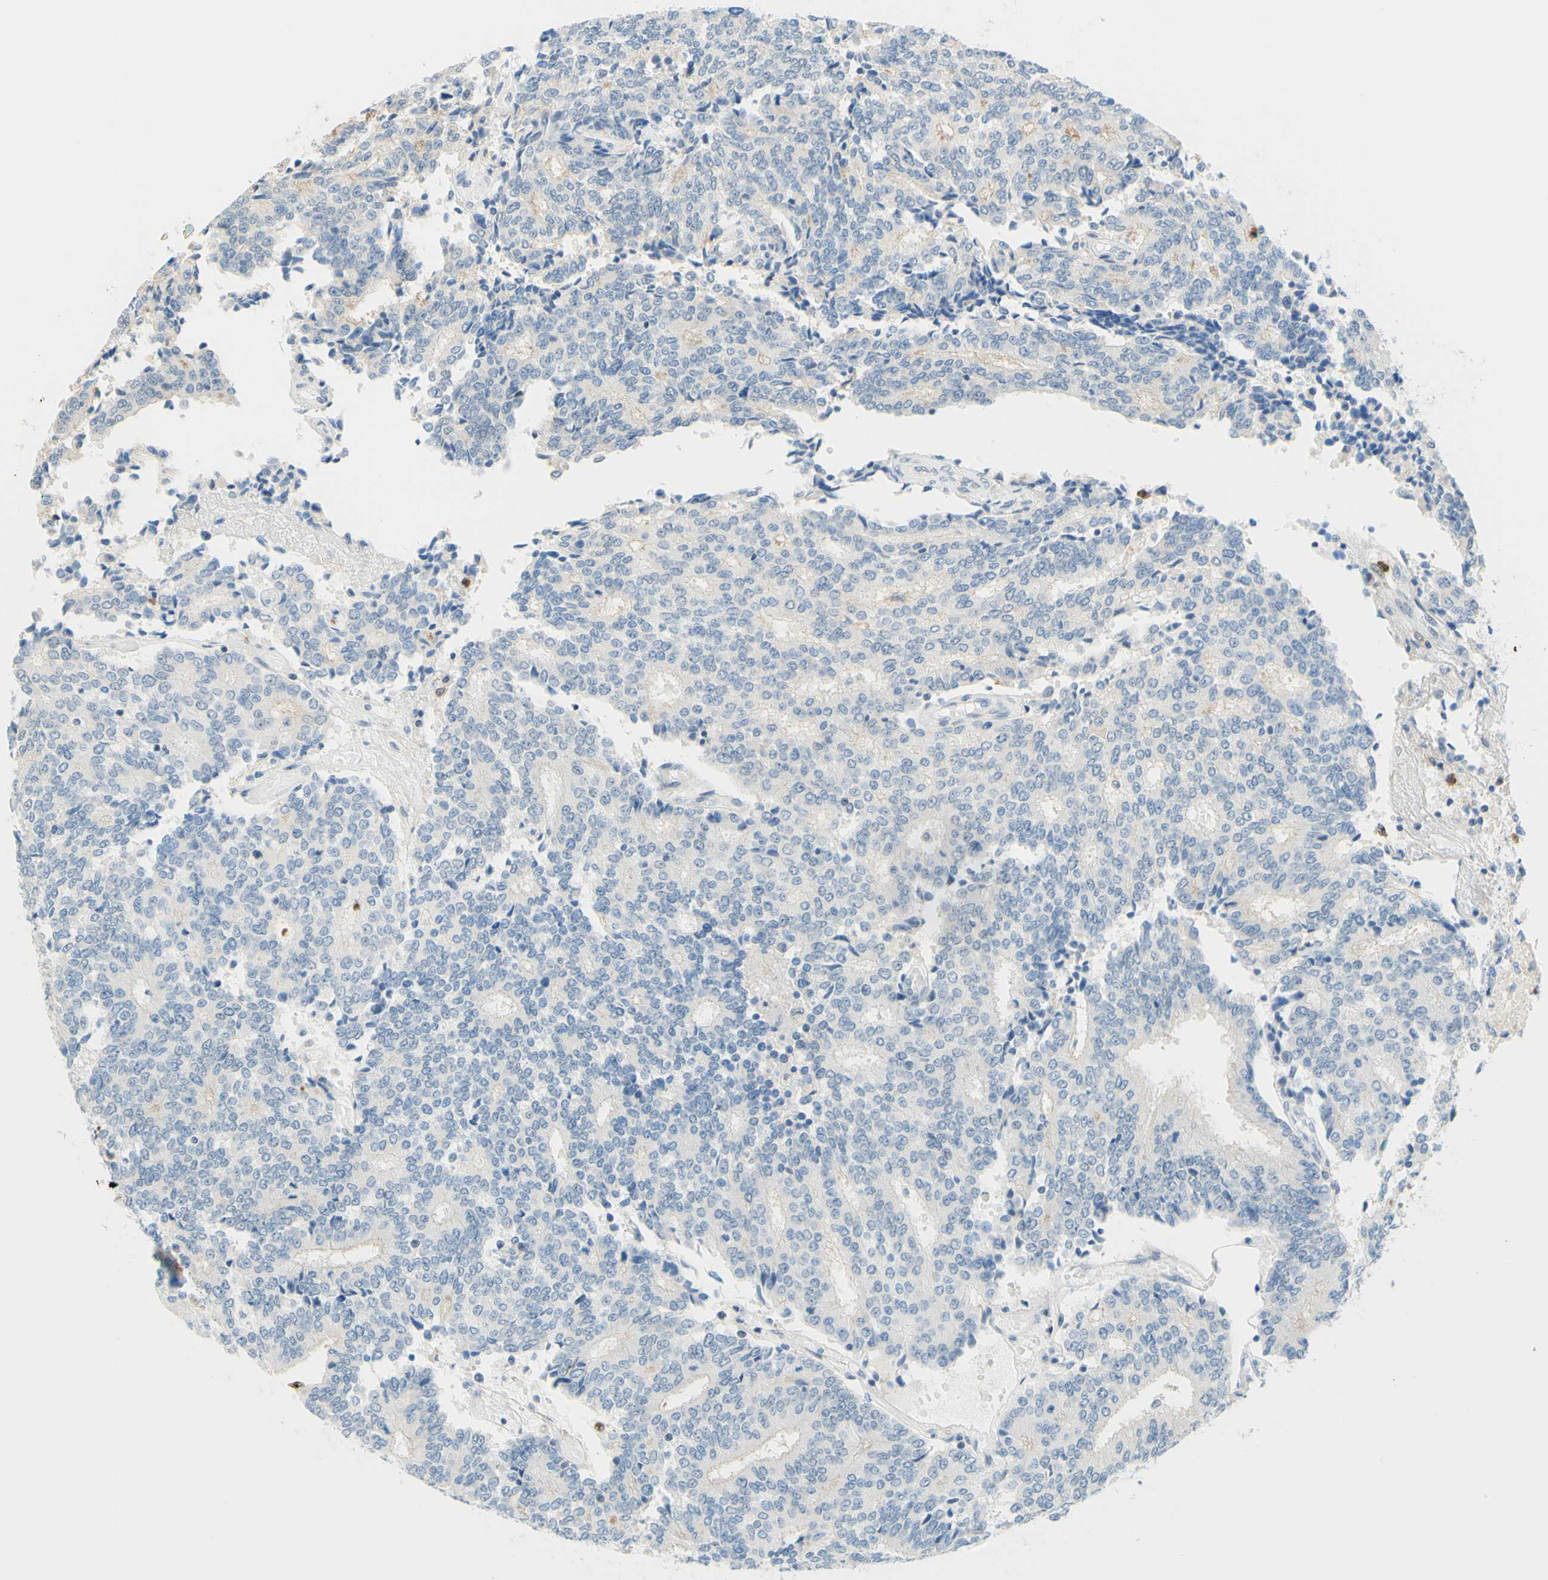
{"staining": {"intensity": "negative", "quantity": "none", "location": "none"}, "tissue": "prostate cancer", "cell_type": "Tumor cells", "image_type": "cancer", "snomed": [{"axis": "morphology", "description": "Normal tissue, NOS"}, {"axis": "morphology", "description": "Adenocarcinoma, High grade"}, {"axis": "topography", "description": "Prostate"}, {"axis": "topography", "description": "Seminal veicle"}], "caption": "Tumor cells are negative for brown protein staining in prostate cancer (adenocarcinoma (high-grade)).", "gene": "TREM2", "patient": {"sex": "male", "age": 55}}